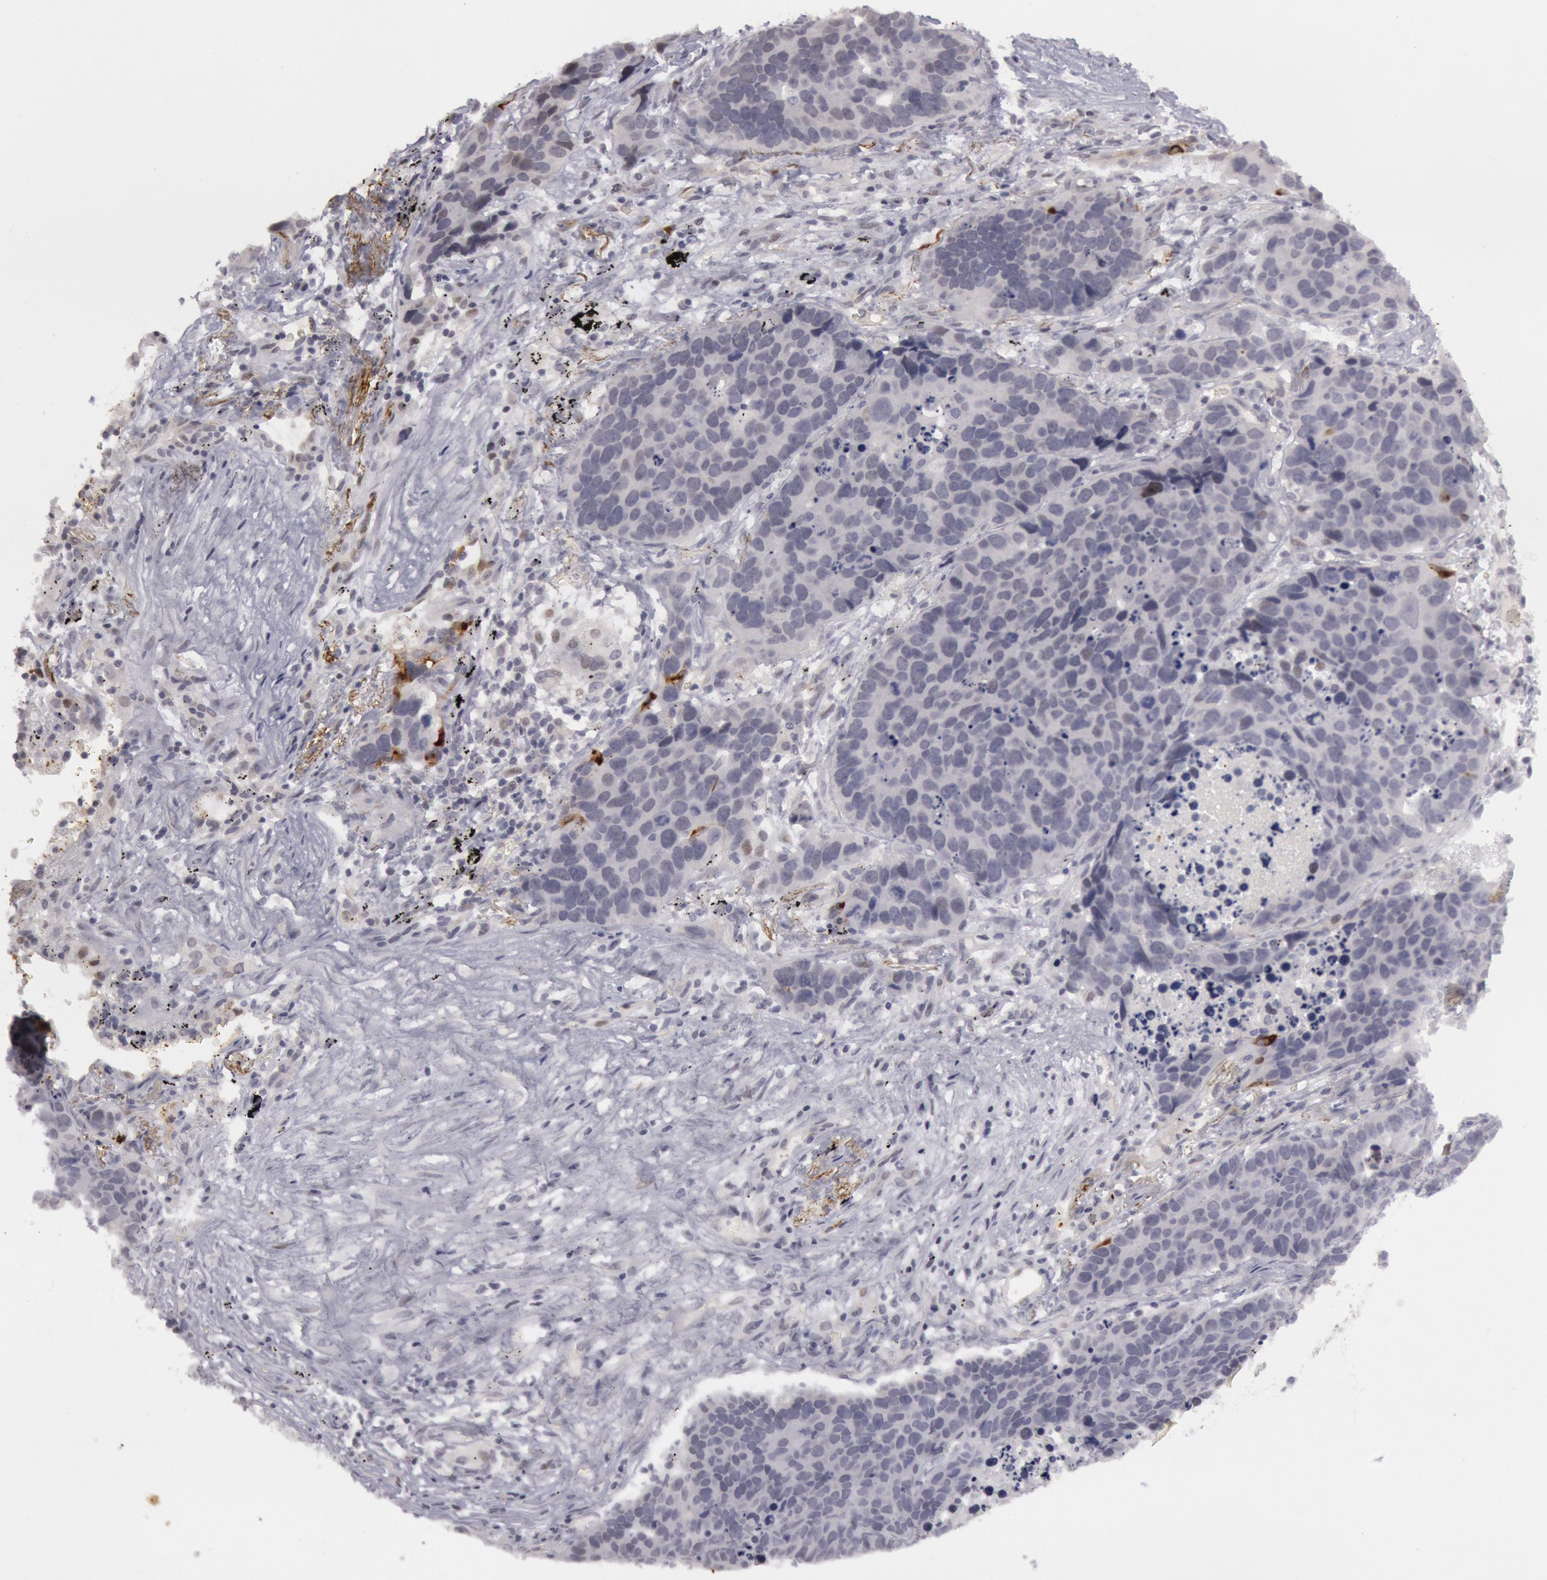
{"staining": {"intensity": "negative", "quantity": "none", "location": "none"}, "tissue": "lung cancer", "cell_type": "Tumor cells", "image_type": "cancer", "snomed": [{"axis": "morphology", "description": "Carcinoid, malignant, NOS"}, {"axis": "topography", "description": "Lung"}], "caption": "This image is of lung cancer (carcinoid (malignant)) stained with immunohistochemistry (IHC) to label a protein in brown with the nuclei are counter-stained blue. There is no positivity in tumor cells. (DAB immunohistochemistry, high magnification).", "gene": "JOSD1", "patient": {"sex": "male", "age": 60}}